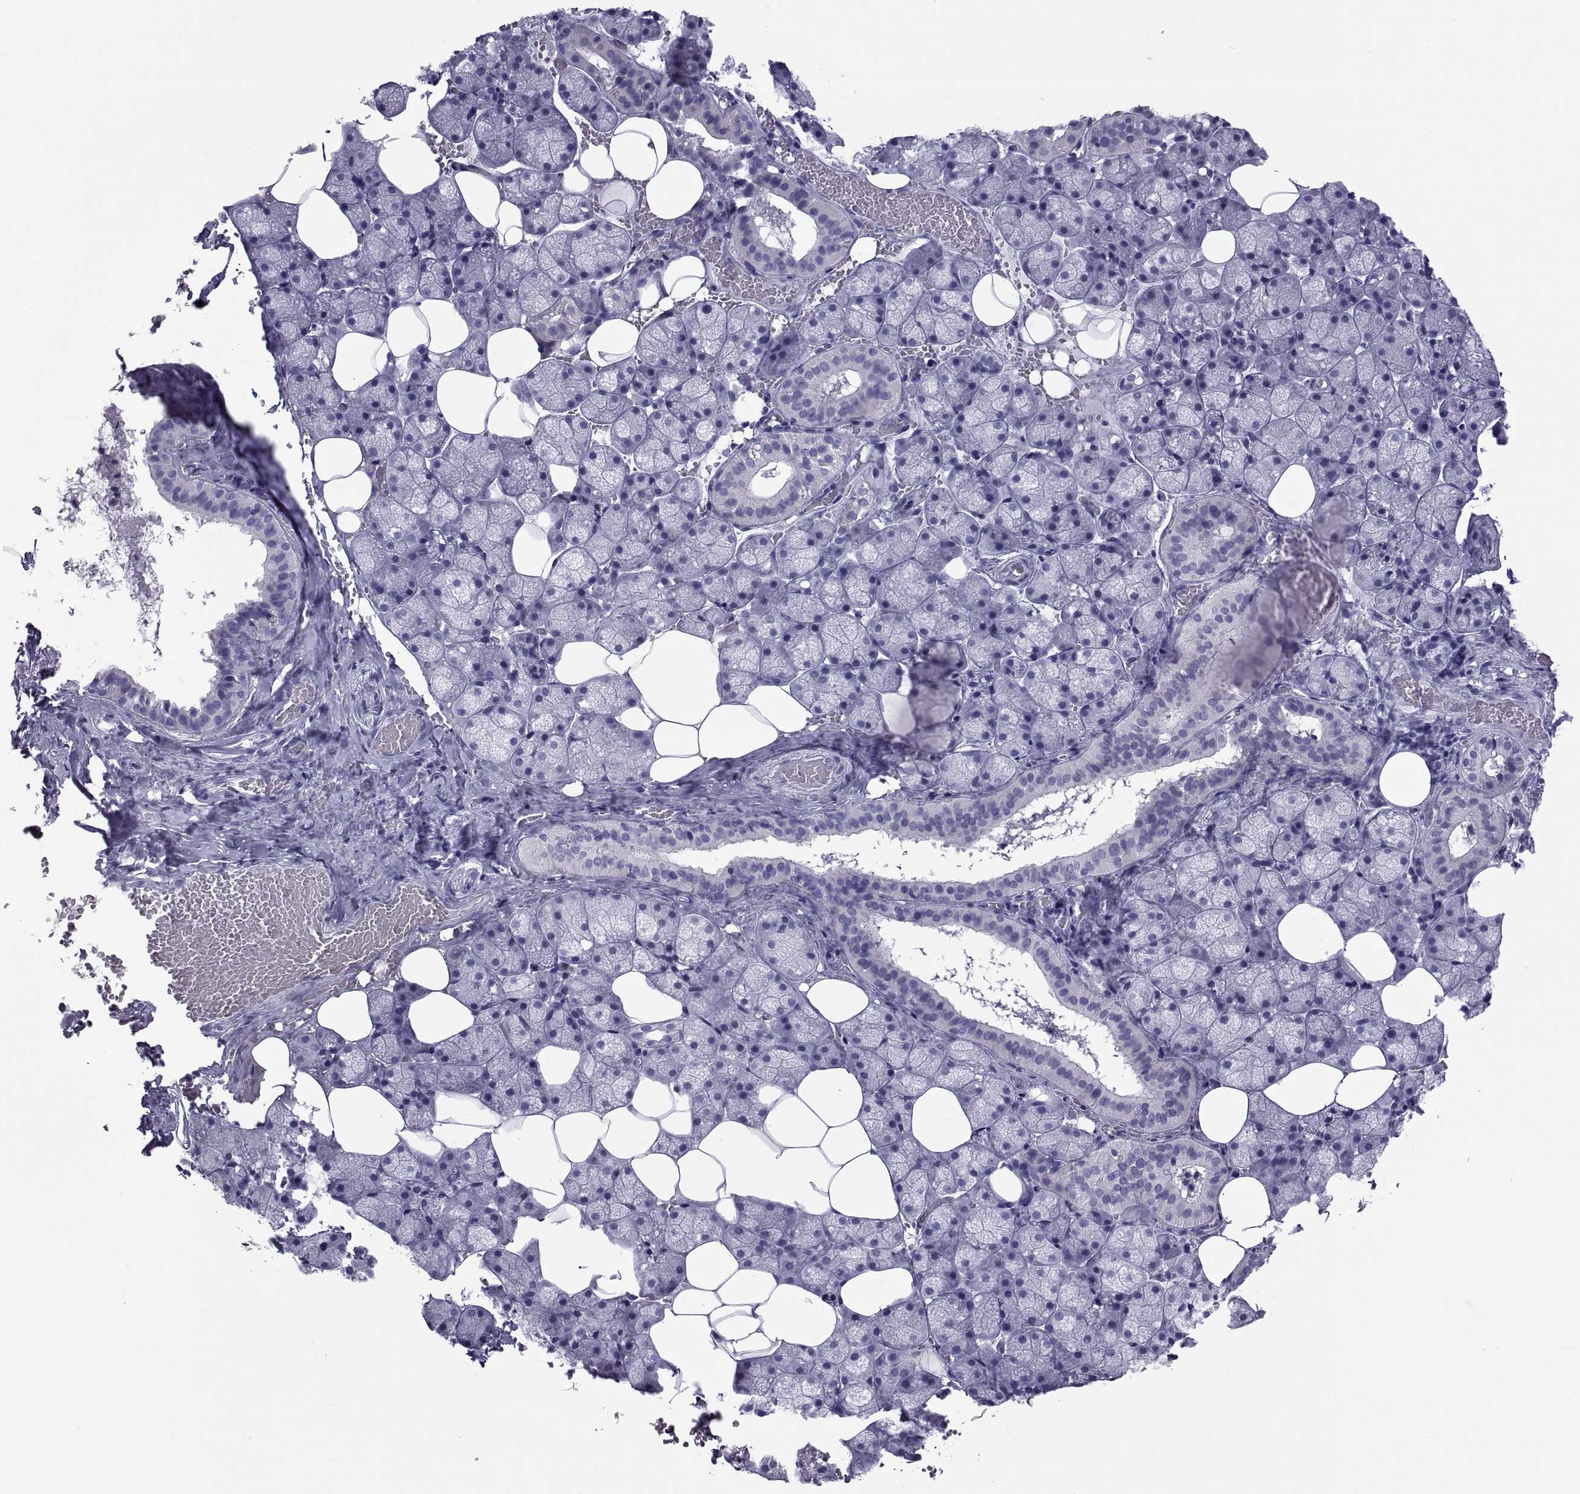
{"staining": {"intensity": "weak", "quantity": "<25%", "location": "cytoplasmic/membranous"}, "tissue": "salivary gland", "cell_type": "Glandular cells", "image_type": "normal", "snomed": [{"axis": "morphology", "description": "Normal tissue, NOS"}, {"axis": "topography", "description": "Salivary gland"}], "caption": "Glandular cells are negative for brown protein staining in normal salivary gland. The staining is performed using DAB brown chromogen with nuclei counter-stained in using hematoxylin.", "gene": "NPTX2", "patient": {"sex": "male", "age": 38}}